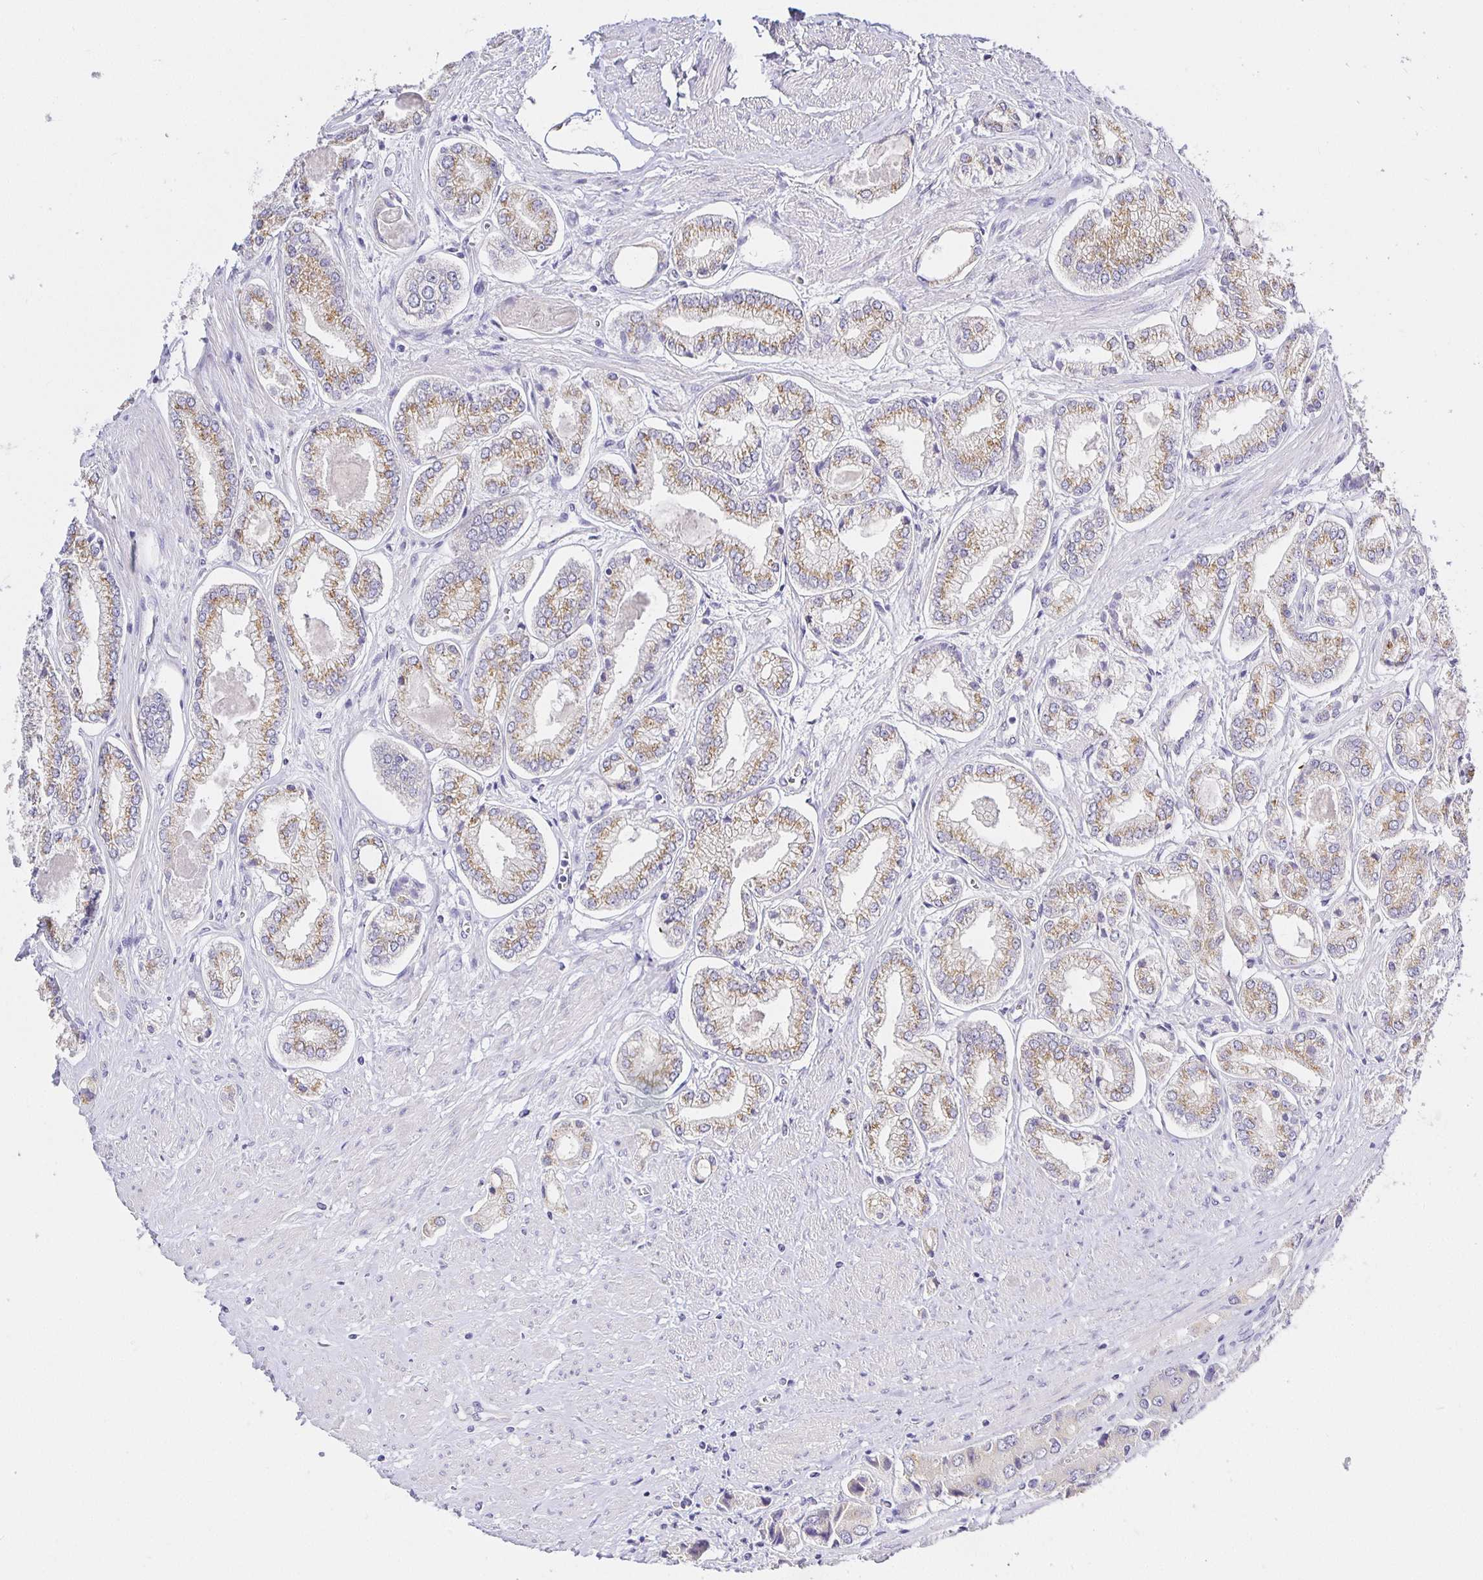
{"staining": {"intensity": "moderate", "quantity": "25%-75%", "location": "cytoplasmic/membranous"}, "tissue": "prostate cancer", "cell_type": "Tumor cells", "image_type": "cancer", "snomed": [{"axis": "morphology", "description": "Adenocarcinoma, Low grade"}, {"axis": "topography", "description": "Prostate"}], "caption": "Brown immunohistochemical staining in prostate cancer displays moderate cytoplasmic/membranous expression in about 25%-75% of tumor cells.", "gene": "OPALIN", "patient": {"sex": "male", "age": 69}}